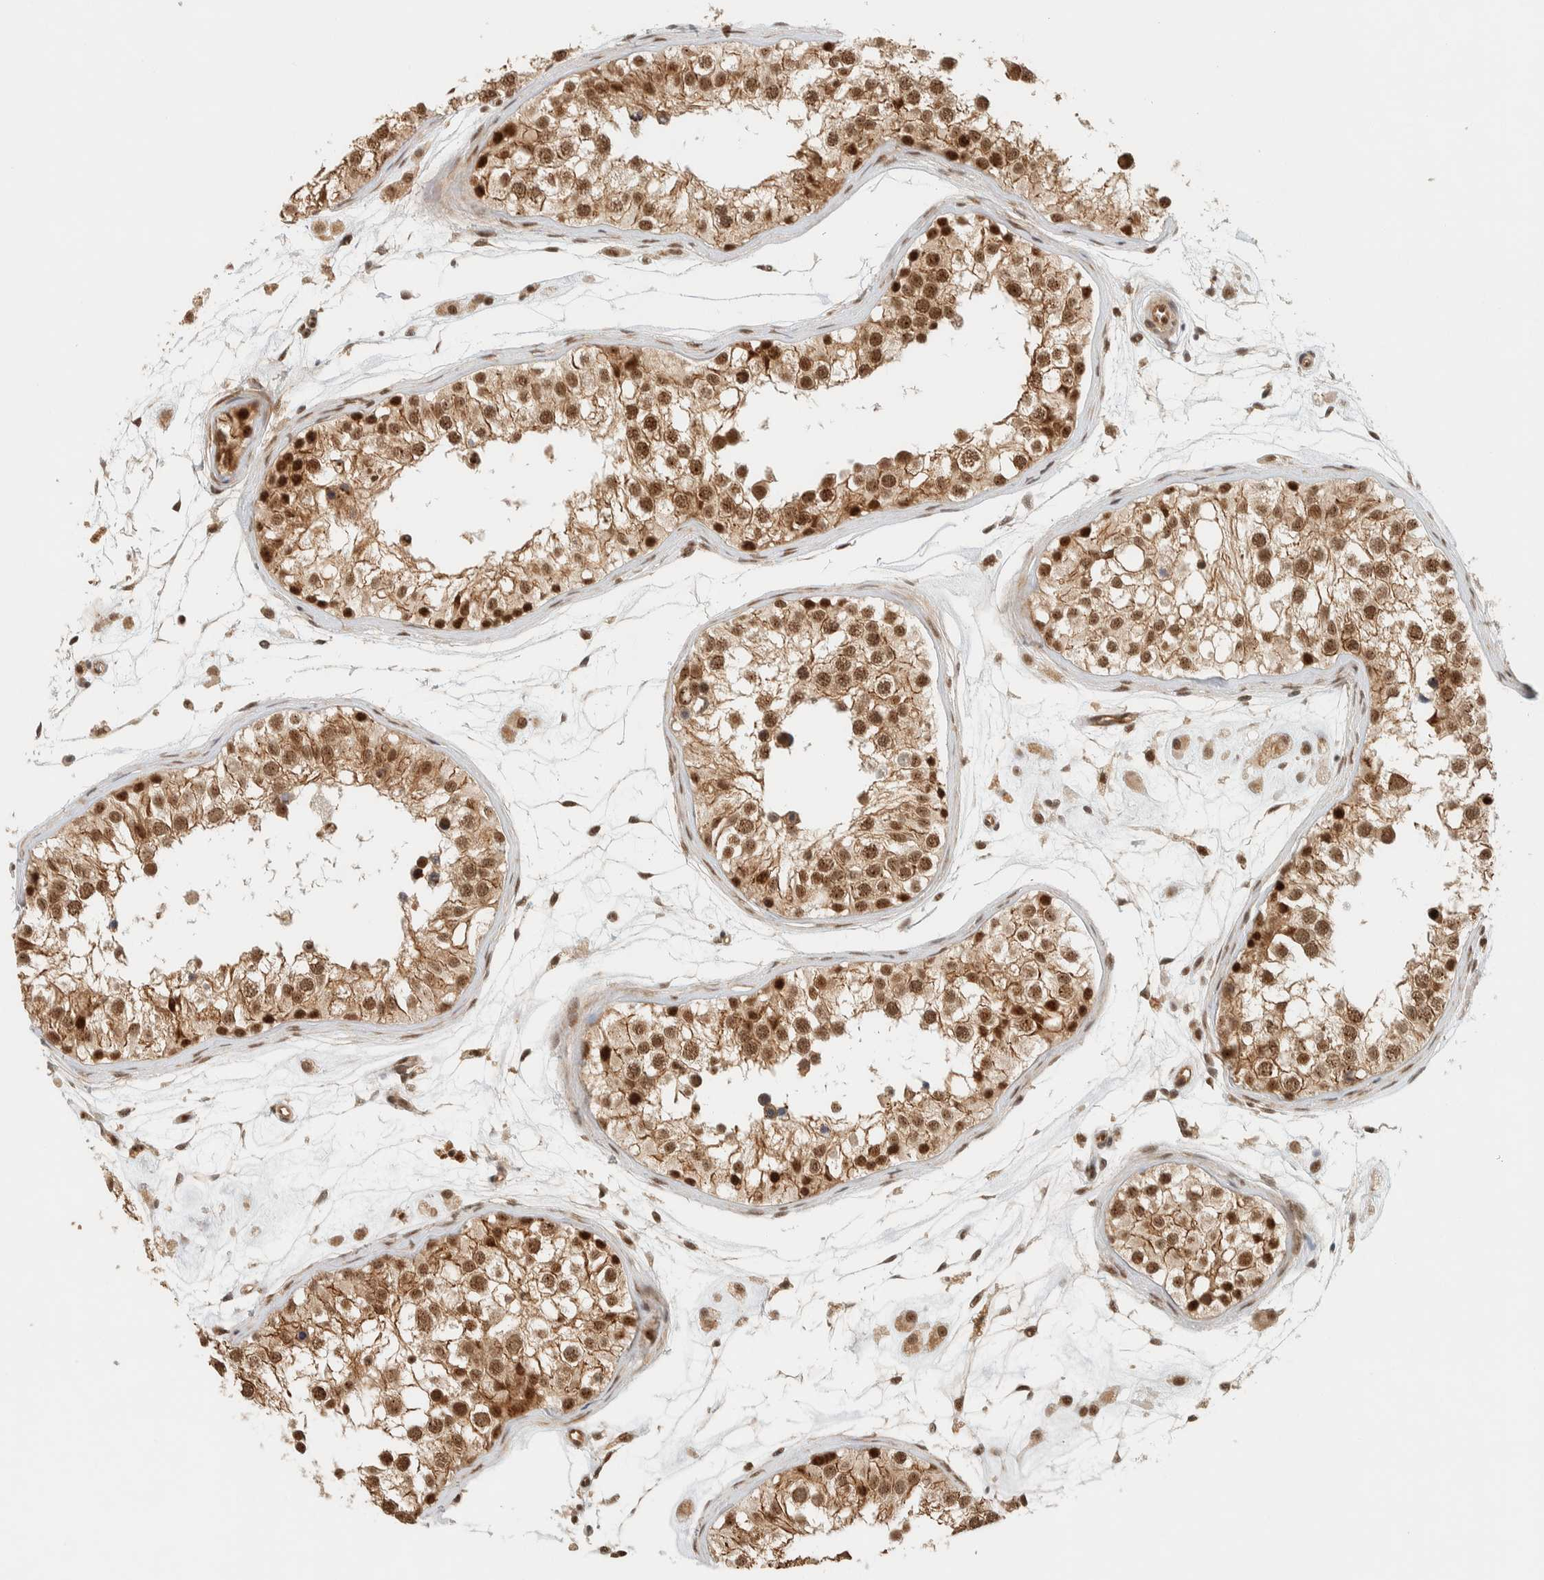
{"staining": {"intensity": "strong", "quantity": ">75%", "location": "cytoplasmic/membranous,nuclear"}, "tissue": "testis", "cell_type": "Cells in seminiferous ducts", "image_type": "normal", "snomed": [{"axis": "morphology", "description": "Normal tissue, NOS"}, {"axis": "morphology", "description": "Adenocarcinoma, metastatic, NOS"}, {"axis": "topography", "description": "Testis"}], "caption": "Brown immunohistochemical staining in normal human testis demonstrates strong cytoplasmic/membranous,nuclear positivity in about >75% of cells in seminiferous ducts.", "gene": "SIK1", "patient": {"sex": "male", "age": 26}}